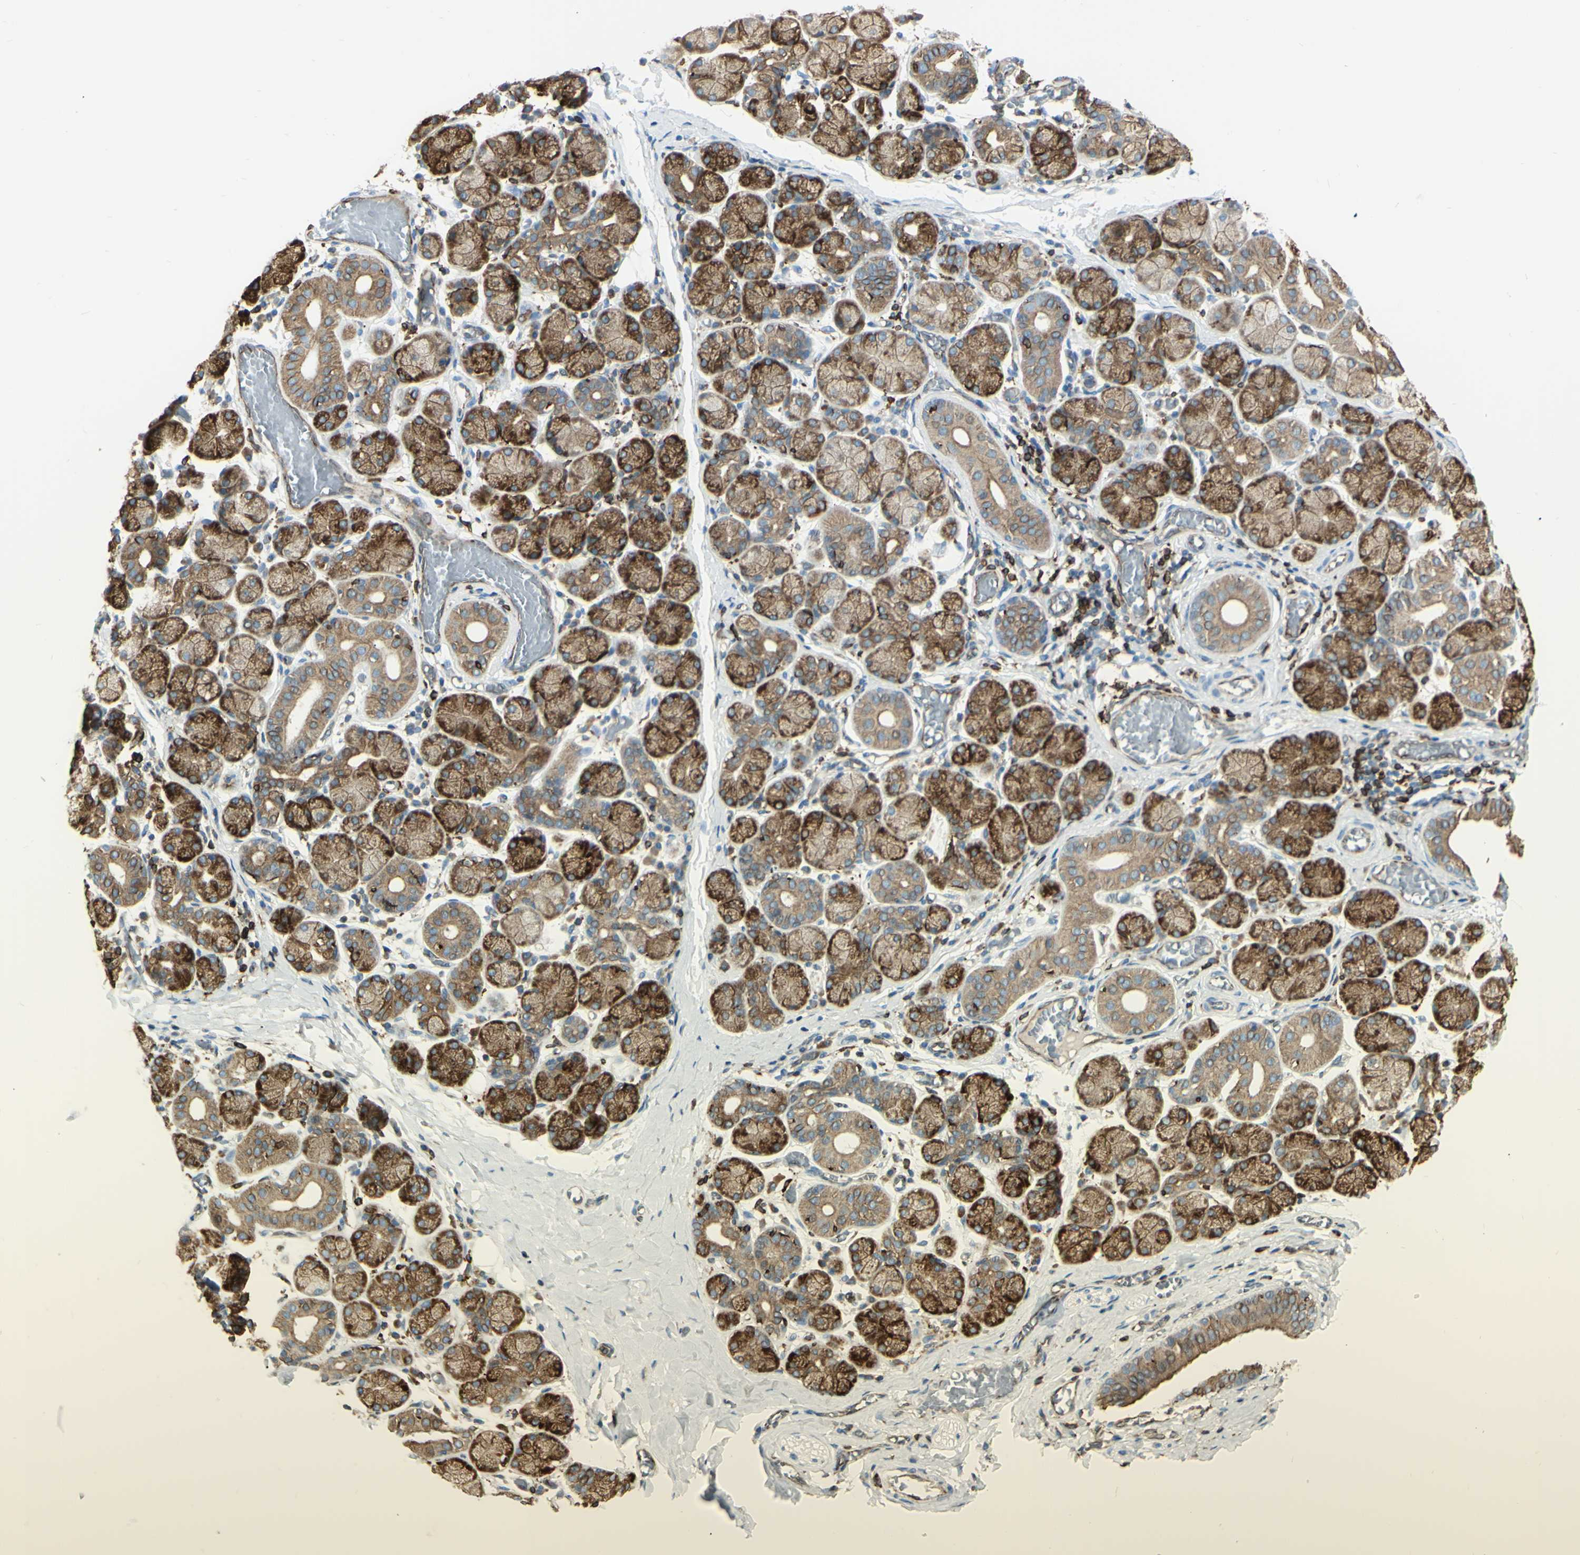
{"staining": {"intensity": "moderate", "quantity": ">75%", "location": "cytoplasmic/membranous"}, "tissue": "salivary gland", "cell_type": "Glandular cells", "image_type": "normal", "snomed": [{"axis": "morphology", "description": "Normal tissue, NOS"}, {"axis": "topography", "description": "Salivary gland"}], "caption": "This histopathology image displays normal salivary gland stained with IHC to label a protein in brown. The cytoplasmic/membranous of glandular cells show moderate positivity for the protein. Nuclei are counter-stained blue.", "gene": "CD74", "patient": {"sex": "female", "age": 24}}